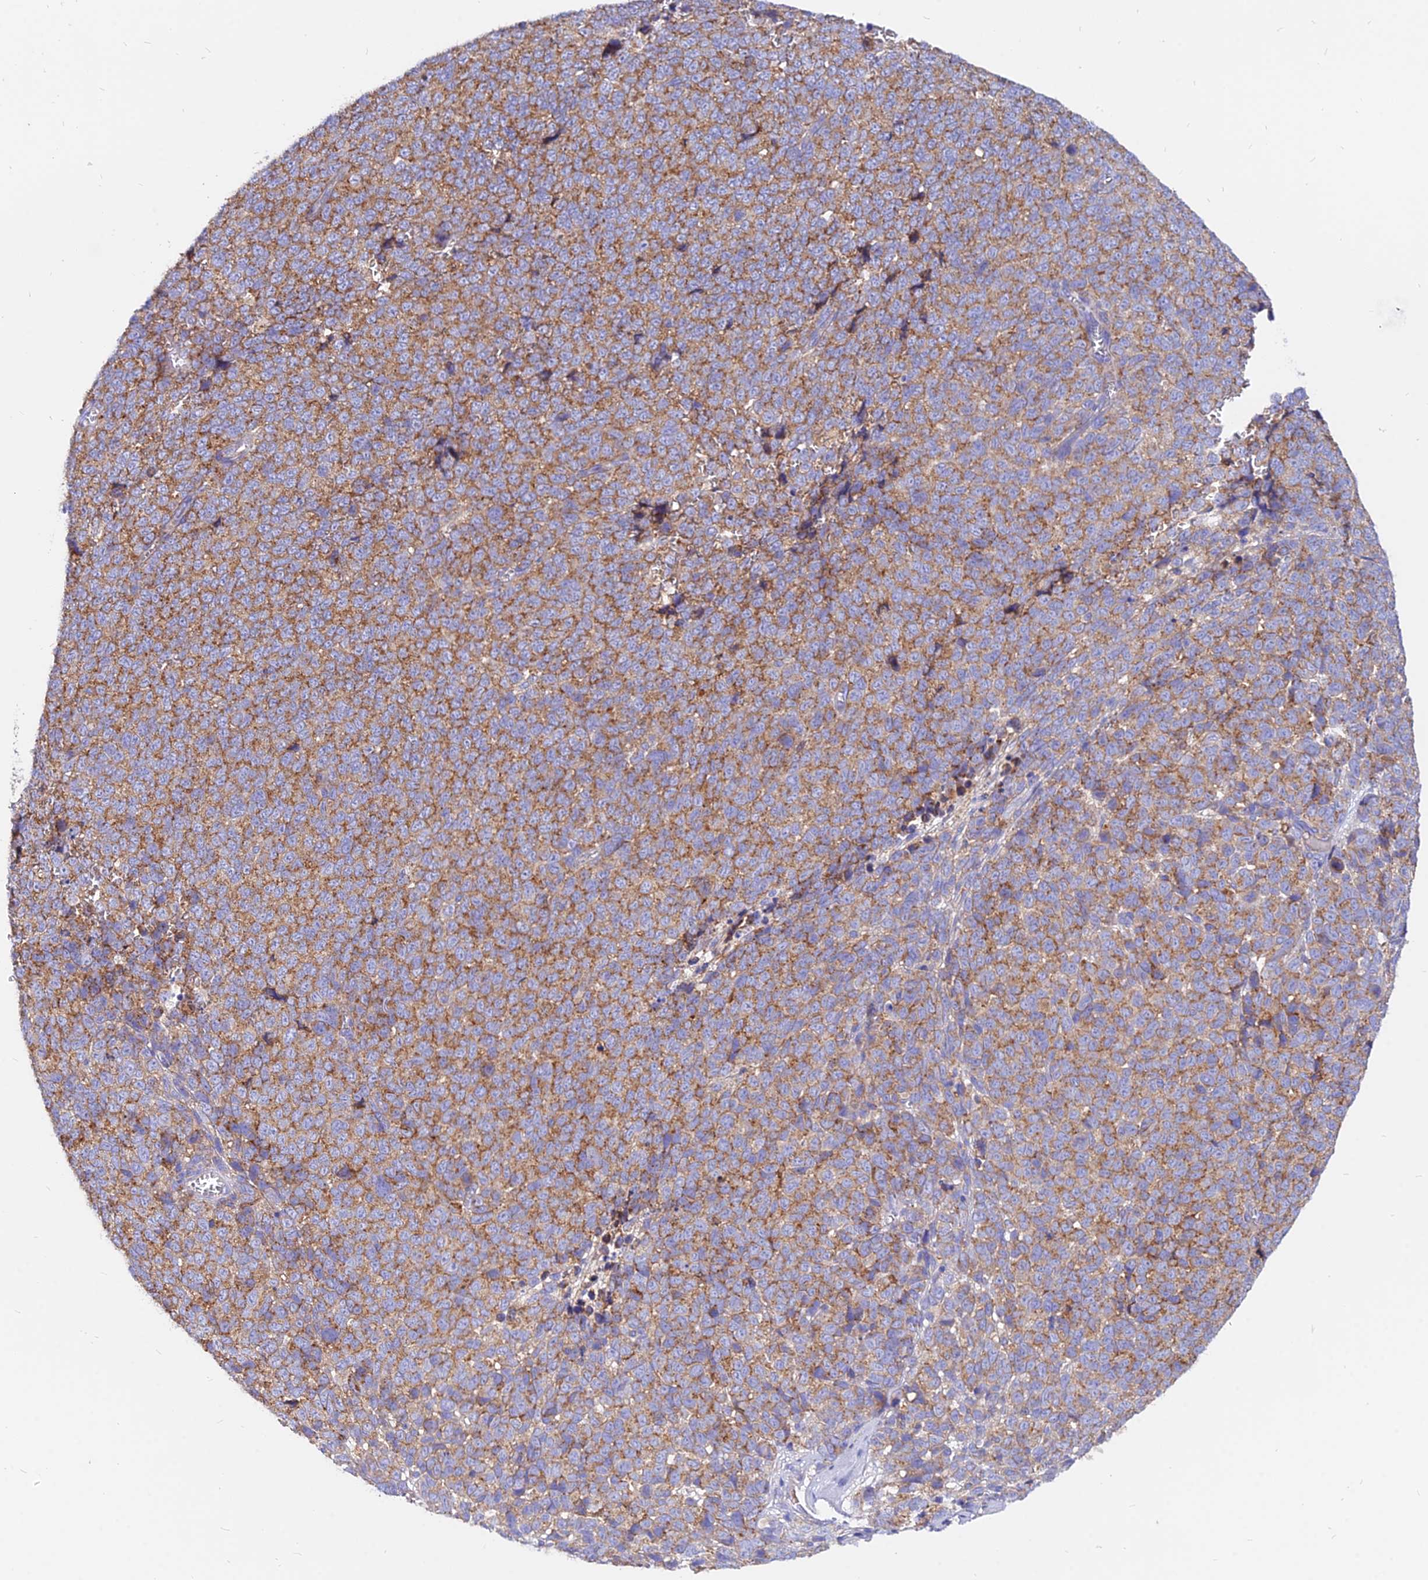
{"staining": {"intensity": "moderate", "quantity": ">75%", "location": "cytoplasmic/membranous"}, "tissue": "melanoma", "cell_type": "Tumor cells", "image_type": "cancer", "snomed": [{"axis": "morphology", "description": "Malignant melanoma, NOS"}, {"axis": "topography", "description": "Nose, NOS"}], "caption": "DAB immunohistochemical staining of malignant melanoma displays moderate cytoplasmic/membranous protein staining in about >75% of tumor cells.", "gene": "AGTRAP", "patient": {"sex": "female", "age": 48}}